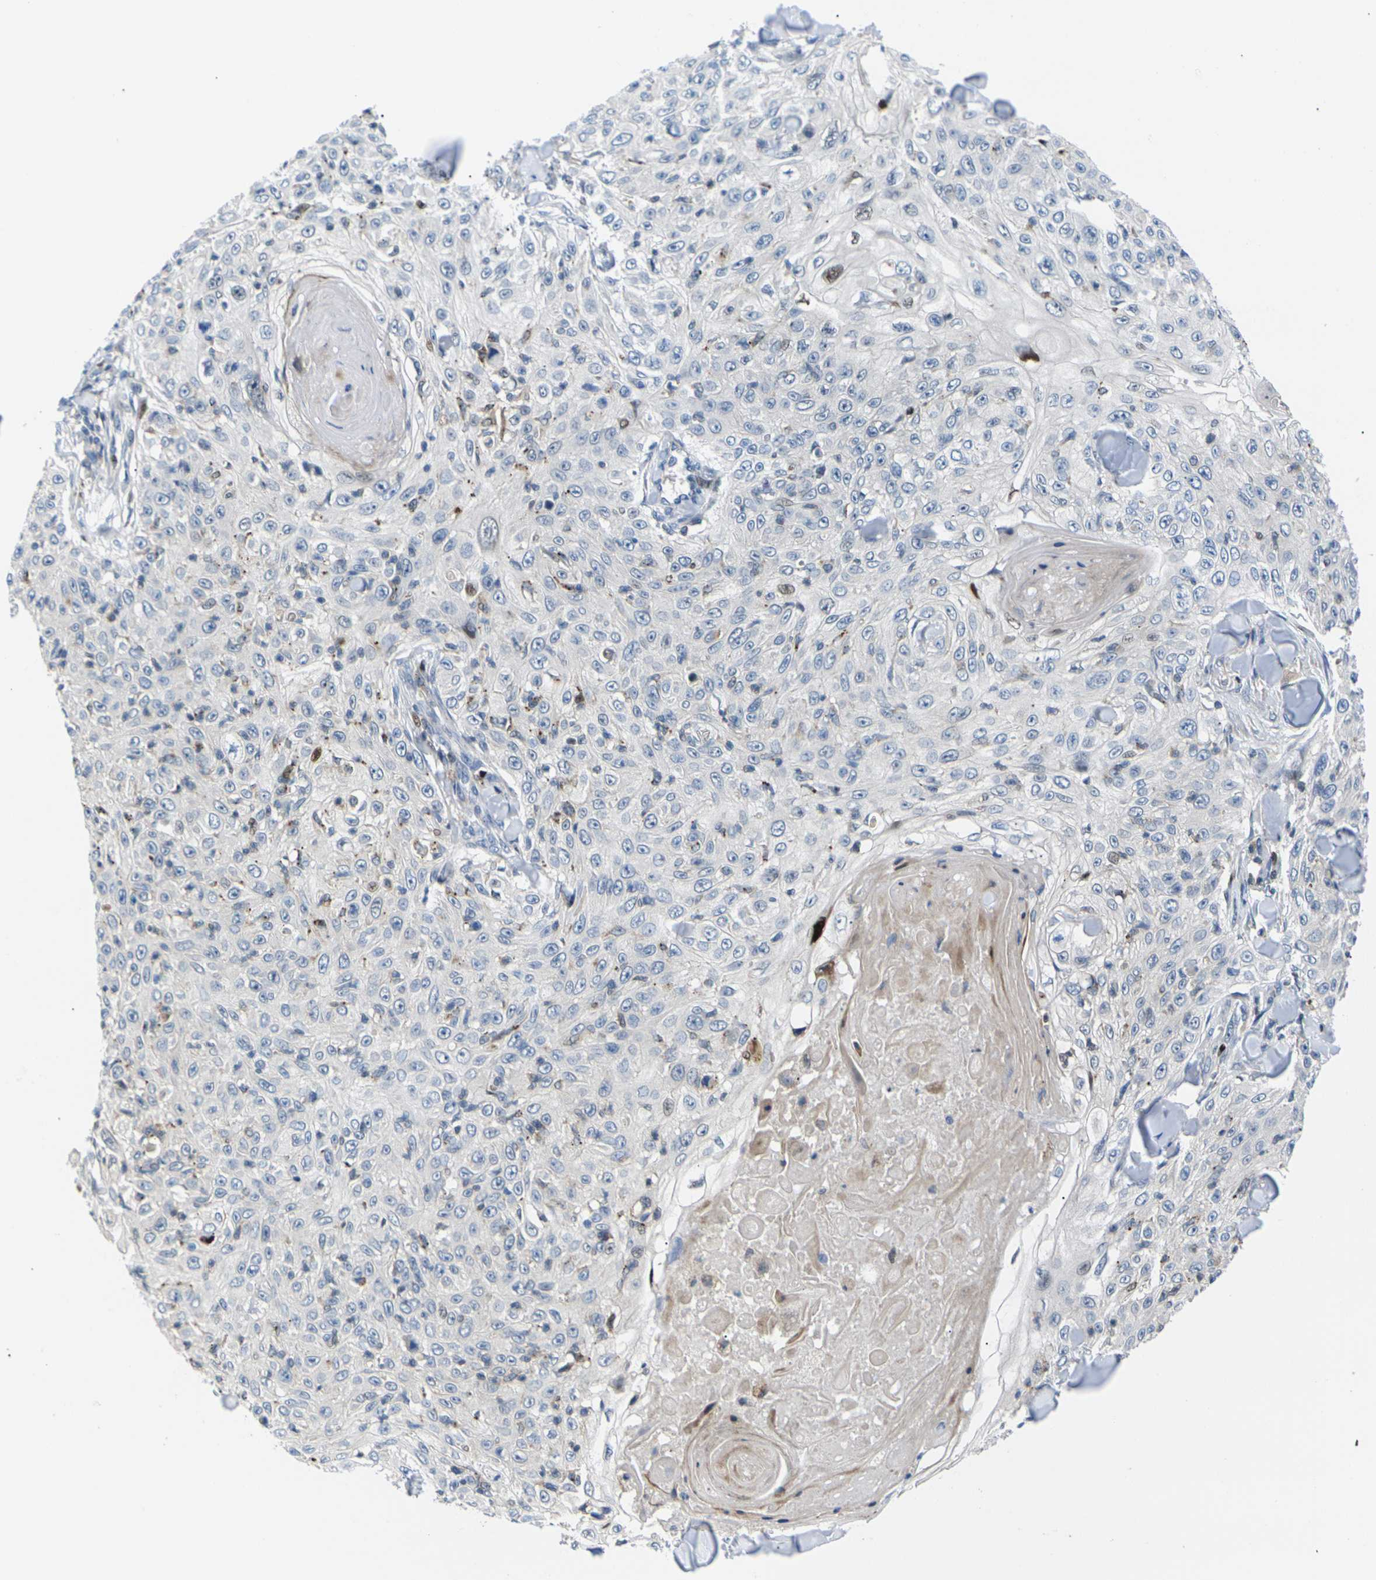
{"staining": {"intensity": "moderate", "quantity": "<25%", "location": "cytoplasmic/membranous,nuclear"}, "tissue": "skin cancer", "cell_type": "Tumor cells", "image_type": "cancer", "snomed": [{"axis": "morphology", "description": "Squamous cell carcinoma, NOS"}, {"axis": "topography", "description": "Skin"}], "caption": "An image of skin squamous cell carcinoma stained for a protein displays moderate cytoplasmic/membranous and nuclear brown staining in tumor cells. The staining is performed using DAB (3,3'-diaminobenzidine) brown chromogen to label protein expression. The nuclei are counter-stained blue using hematoxylin.", "gene": "RPS6KA3", "patient": {"sex": "male", "age": 86}}